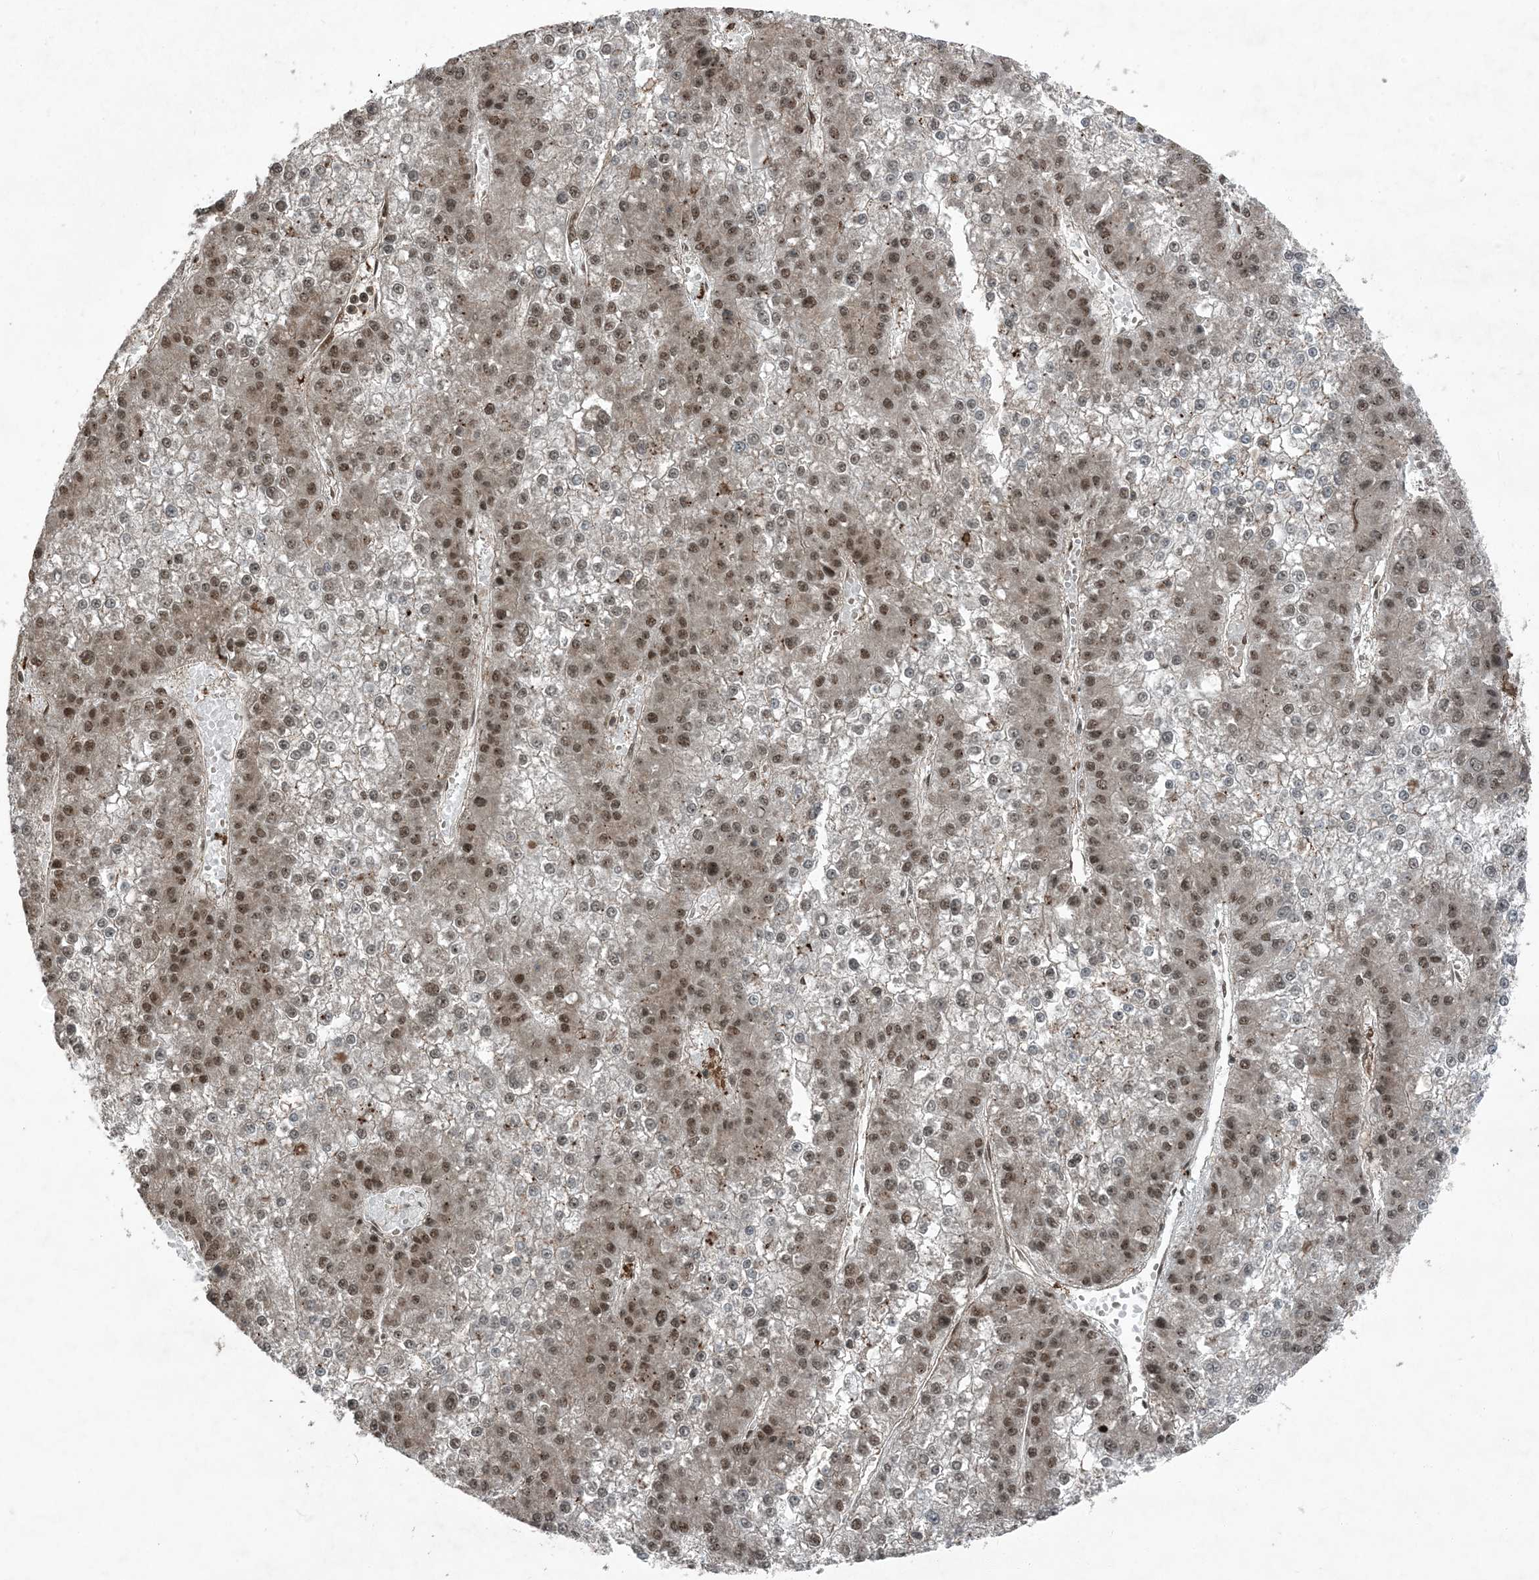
{"staining": {"intensity": "moderate", "quantity": ">75%", "location": "nuclear"}, "tissue": "liver cancer", "cell_type": "Tumor cells", "image_type": "cancer", "snomed": [{"axis": "morphology", "description": "Carcinoma, Hepatocellular, NOS"}, {"axis": "topography", "description": "Liver"}], "caption": "Liver cancer (hepatocellular carcinoma) was stained to show a protein in brown. There is medium levels of moderate nuclear expression in approximately >75% of tumor cells. (DAB (3,3'-diaminobenzidine) = brown stain, brightfield microscopy at high magnification).", "gene": "TRAPPC12", "patient": {"sex": "female", "age": 73}}